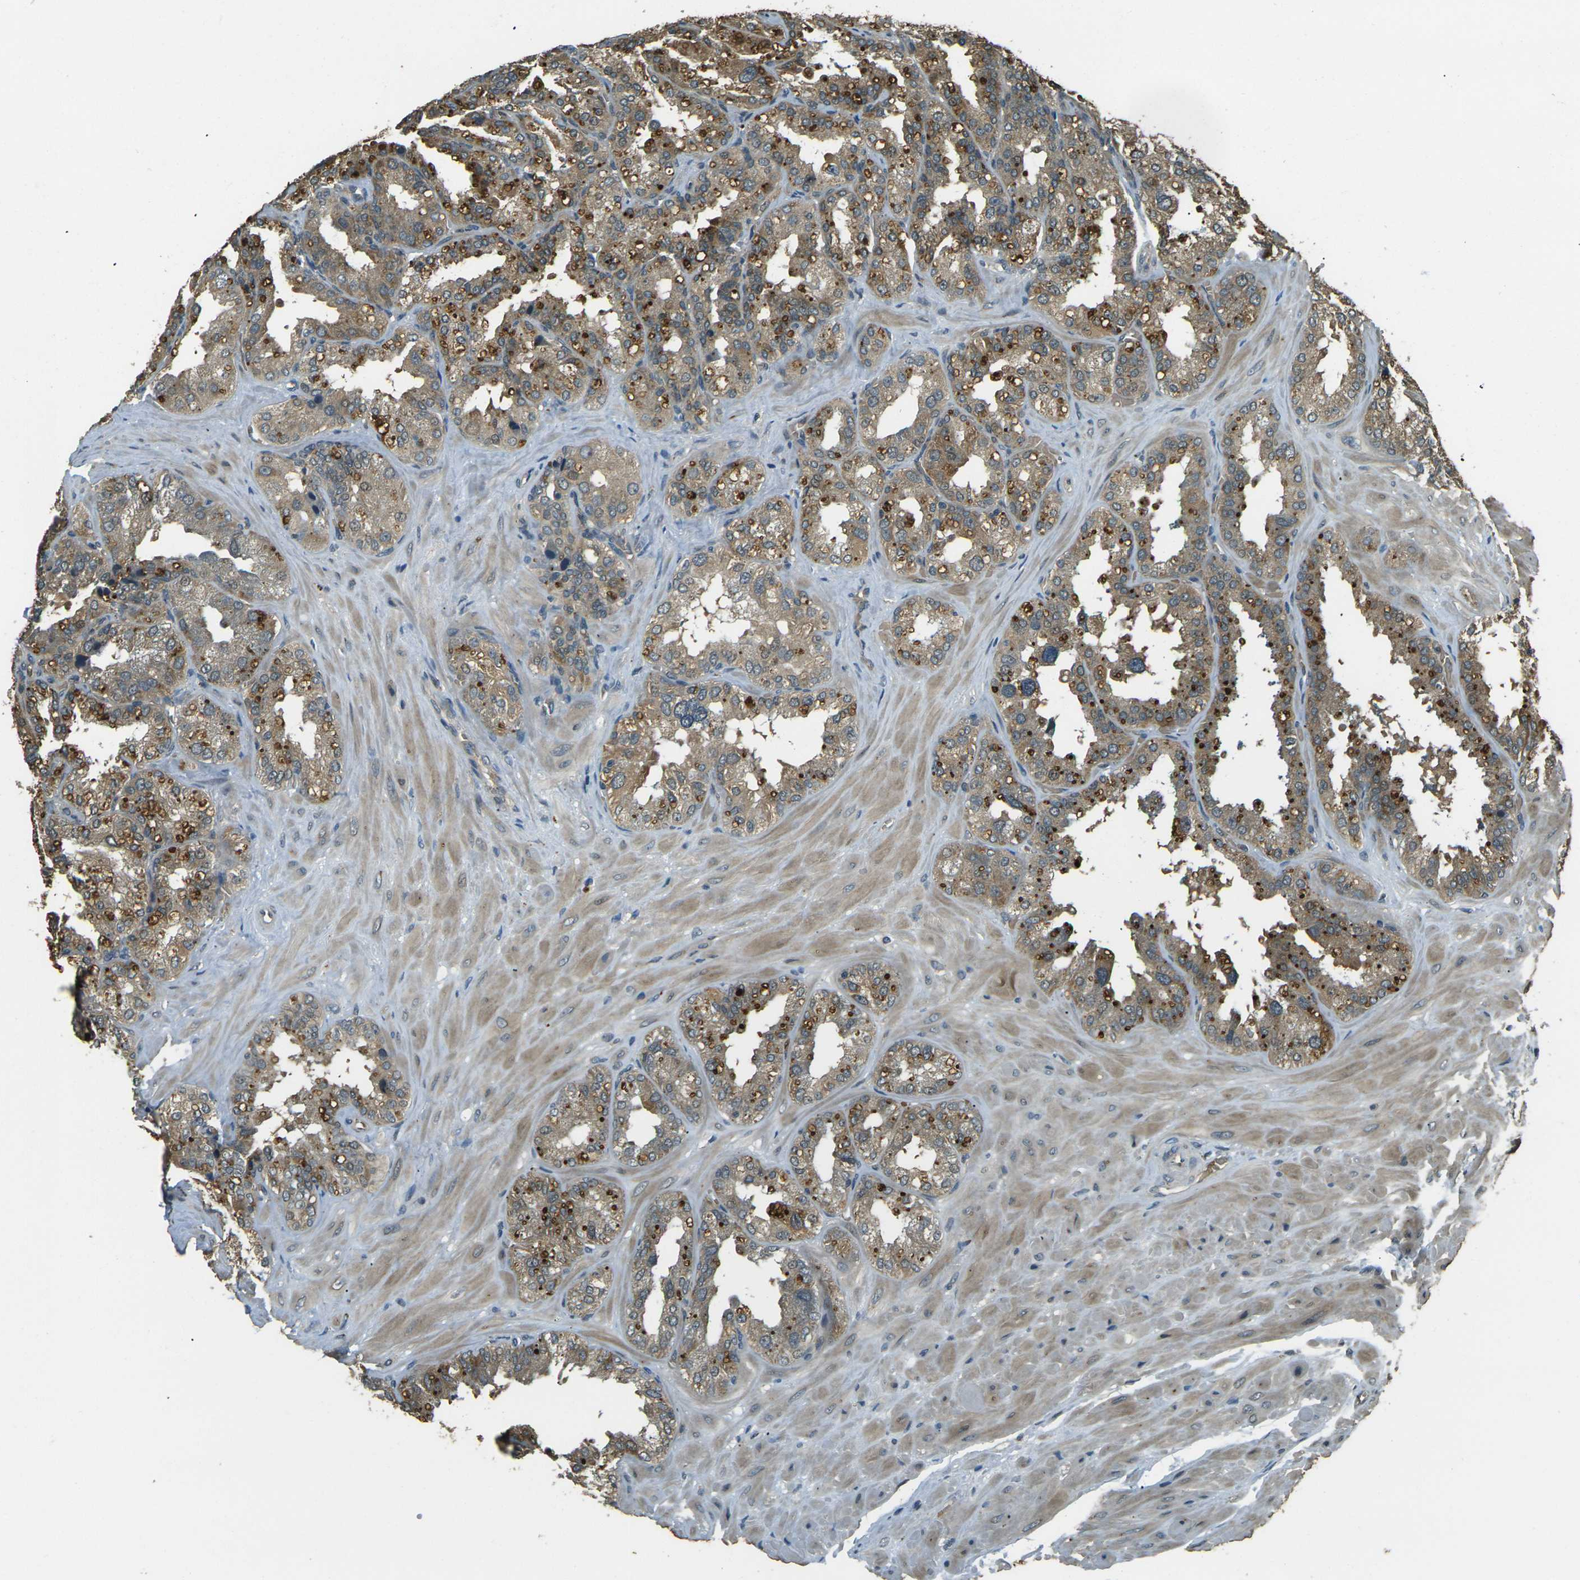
{"staining": {"intensity": "moderate", "quantity": "25%-75%", "location": "cytoplasmic/membranous"}, "tissue": "seminal vesicle", "cell_type": "Glandular cells", "image_type": "normal", "snomed": [{"axis": "morphology", "description": "Normal tissue, NOS"}, {"axis": "topography", "description": "Prostate"}, {"axis": "topography", "description": "Seminal veicle"}], "caption": "Protein staining exhibits moderate cytoplasmic/membranous positivity in approximately 25%-75% of glandular cells in benign seminal vesicle.", "gene": "TOR1A", "patient": {"sex": "male", "age": 51}}